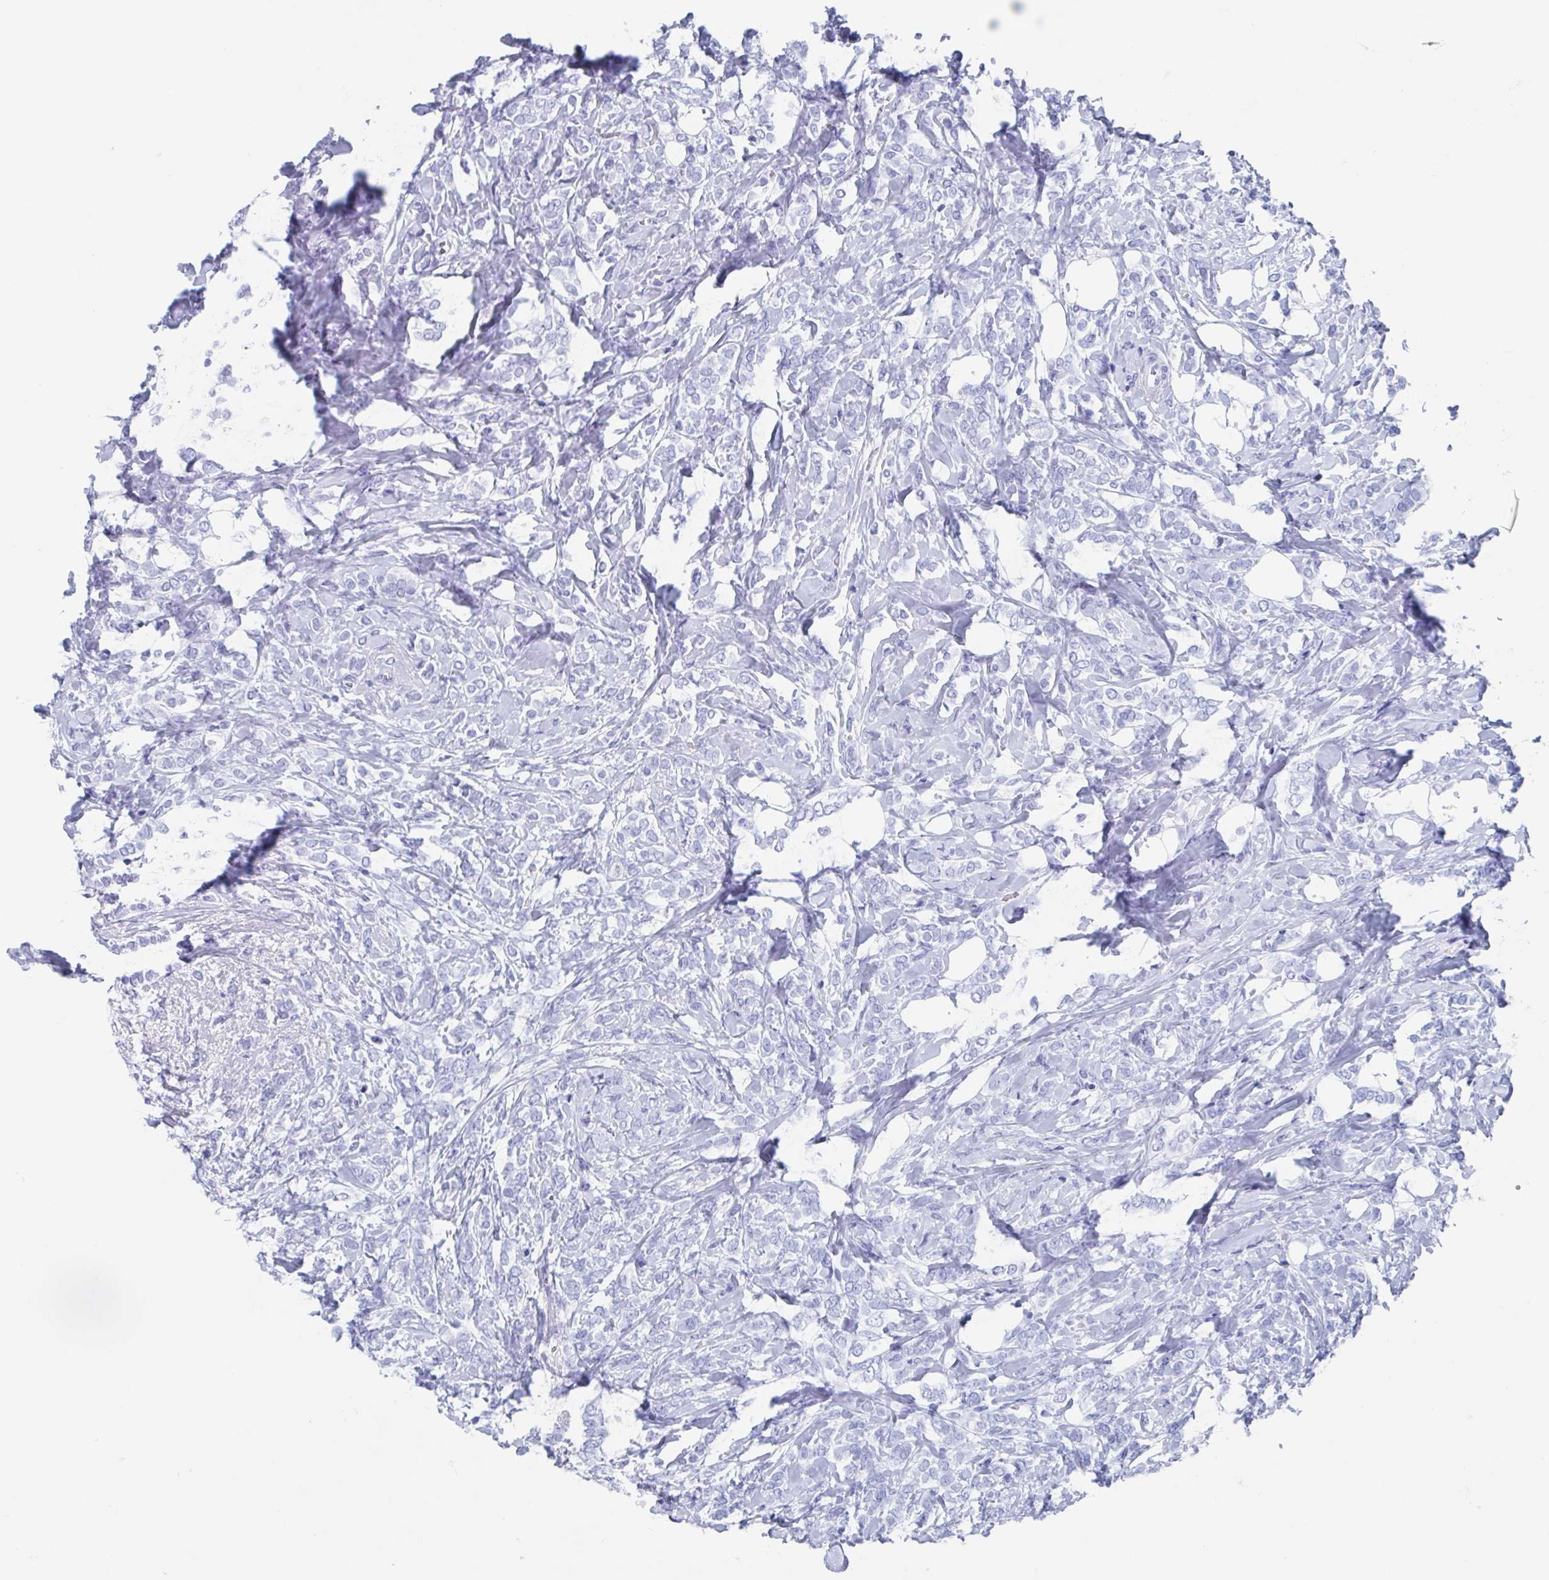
{"staining": {"intensity": "negative", "quantity": "none", "location": "none"}, "tissue": "breast cancer", "cell_type": "Tumor cells", "image_type": "cancer", "snomed": [{"axis": "morphology", "description": "Lobular carcinoma"}, {"axis": "topography", "description": "Breast"}], "caption": "Human breast lobular carcinoma stained for a protein using IHC shows no positivity in tumor cells.", "gene": "HDGFL1", "patient": {"sex": "female", "age": 49}}